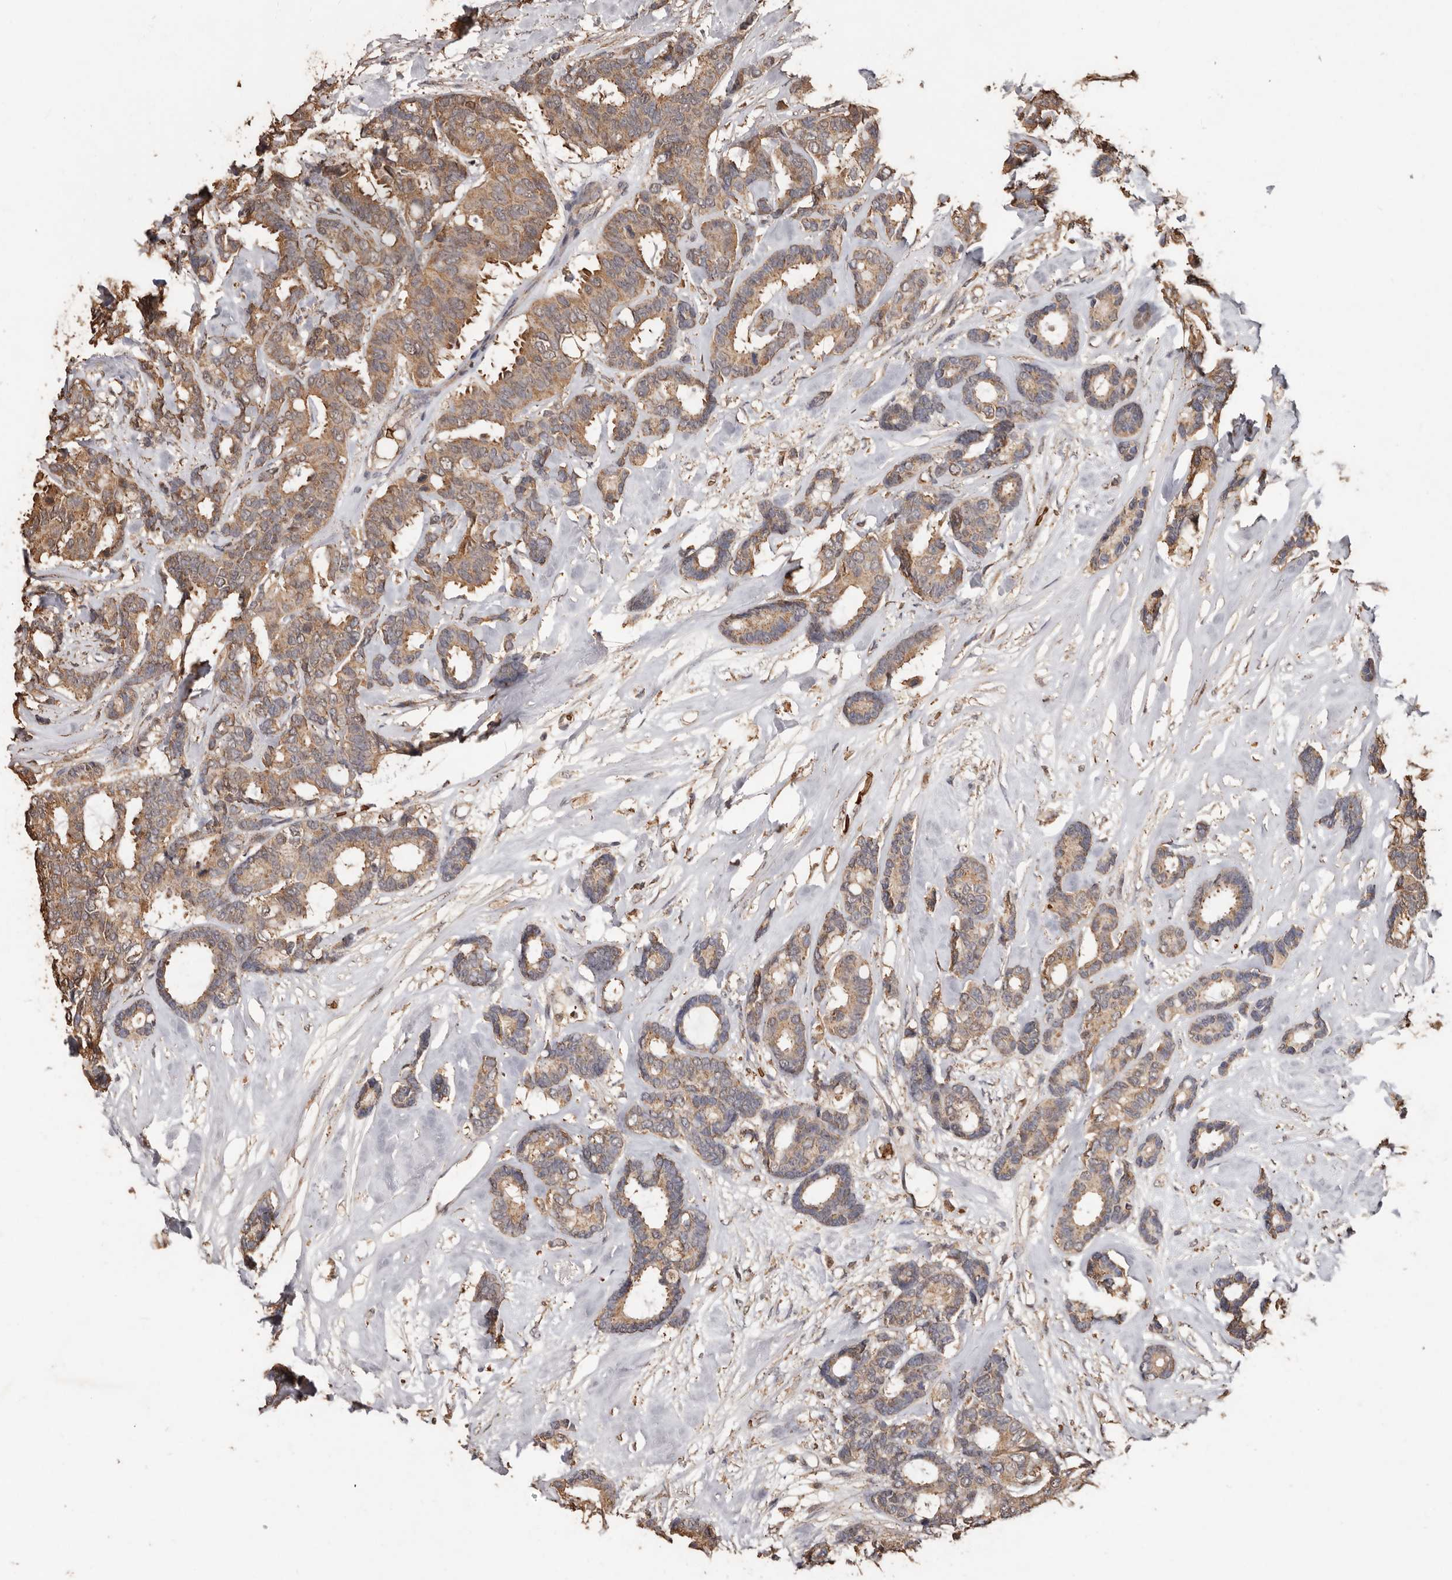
{"staining": {"intensity": "moderate", "quantity": ">75%", "location": "cytoplasmic/membranous"}, "tissue": "breast cancer", "cell_type": "Tumor cells", "image_type": "cancer", "snomed": [{"axis": "morphology", "description": "Duct carcinoma"}, {"axis": "topography", "description": "Breast"}], "caption": "IHC image of human infiltrating ductal carcinoma (breast) stained for a protein (brown), which reveals medium levels of moderate cytoplasmic/membranous positivity in about >75% of tumor cells.", "gene": "GRAMD2A", "patient": {"sex": "female", "age": 87}}